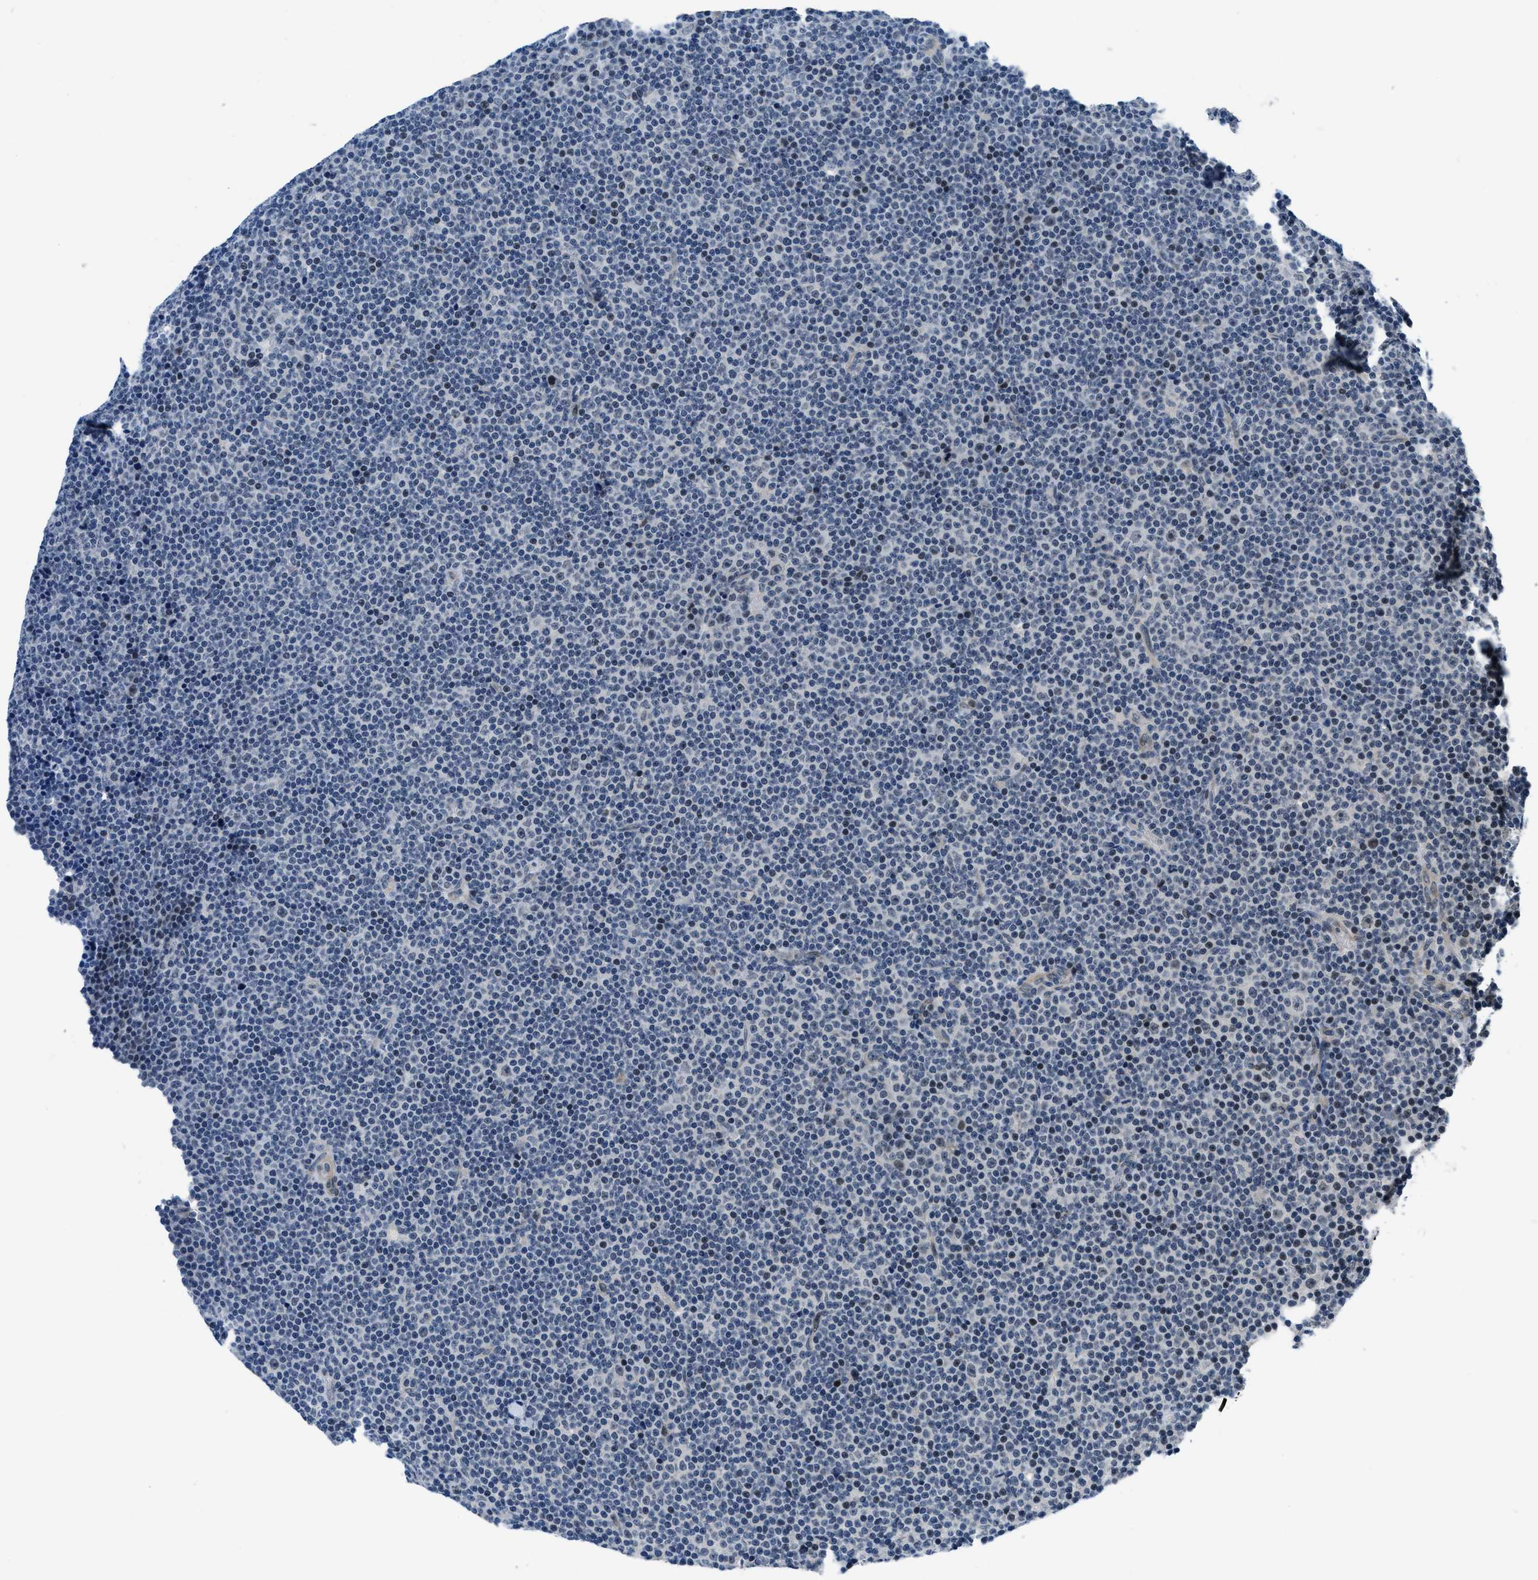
{"staining": {"intensity": "moderate", "quantity": "<25%", "location": "nuclear"}, "tissue": "lymphoma", "cell_type": "Tumor cells", "image_type": "cancer", "snomed": [{"axis": "morphology", "description": "Malignant lymphoma, non-Hodgkin's type, Low grade"}, {"axis": "topography", "description": "Lymph node"}], "caption": "A brown stain shows moderate nuclear expression of a protein in human low-grade malignant lymphoma, non-Hodgkin's type tumor cells. Nuclei are stained in blue.", "gene": "SETD5", "patient": {"sex": "female", "age": 67}}